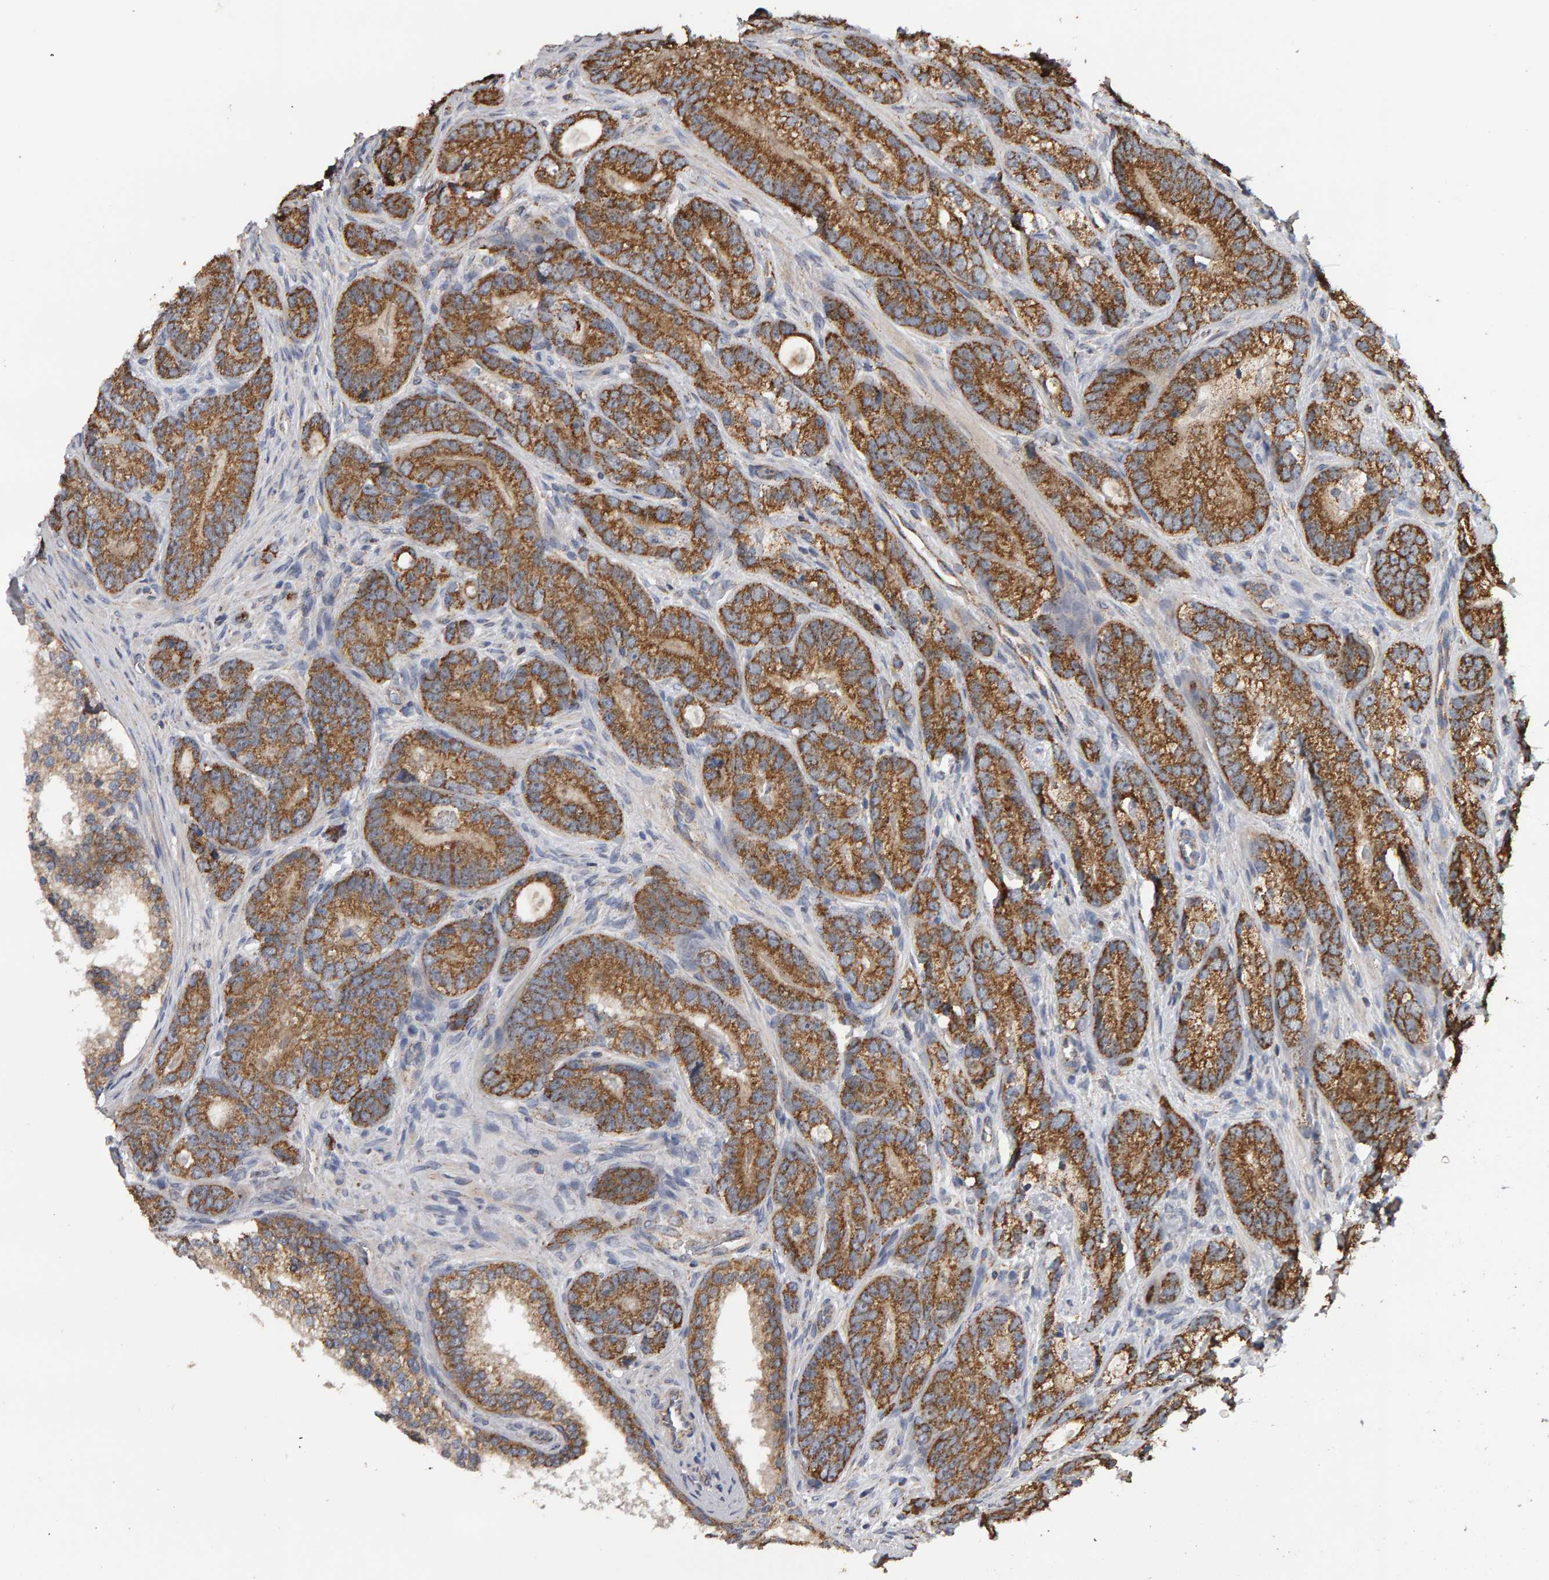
{"staining": {"intensity": "moderate", "quantity": ">75%", "location": "cytoplasmic/membranous"}, "tissue": "prostate cancer", "cell_type": "Tumor cells", "image_type": "cancer", "snomed": [{"axis": "morphology", "description": "Adenocarcinoma, High grade"}, {"axis": "topography", "description": "Prostate"}], "caption": "Moderate cytoplasmic/membranous expression is appreciated in about >75% of tumor cells in prostate high-grade adenocarcinoma.", "gene": "TOM1L1", "patient": {"sex": "male", "age": 56}}